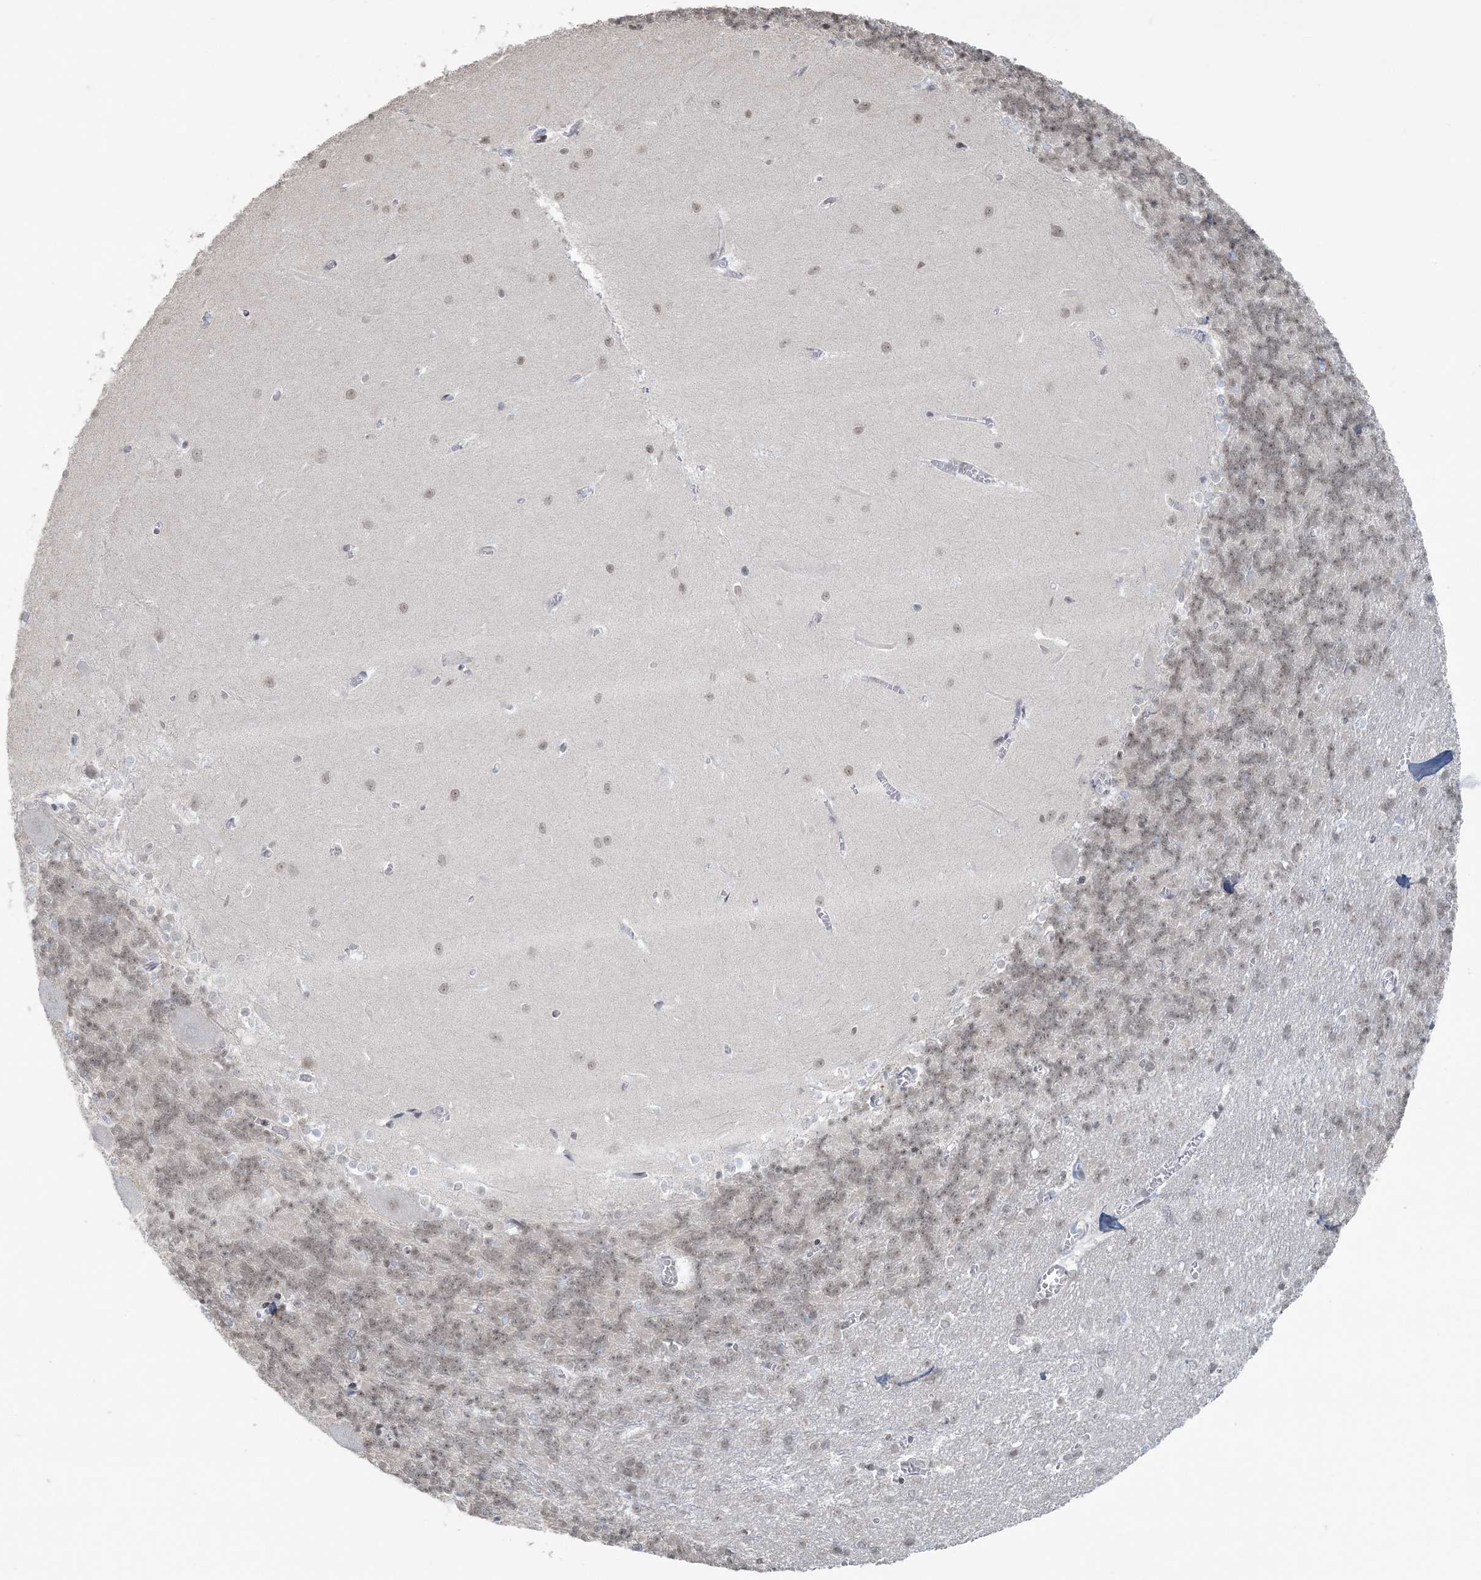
{"staining": {"intensity": "weak", "quantity": "25%-75%", "location": "nuclear"}, "tissue": "cerebellum", "cell_type": "Cells in granular layer", "image_type": "normal", "snomed": [{"axis": "morphology", "description": "Normal tissue, NOS"}, {"axis": "topography", "description": "Cerebellum"}], "caption": "Cerebellum stained with a protein marker exhibits weak staining in cells in granular layer.", "gene": "ZNF787", "patient": {"sex": "male", "age": 37}}